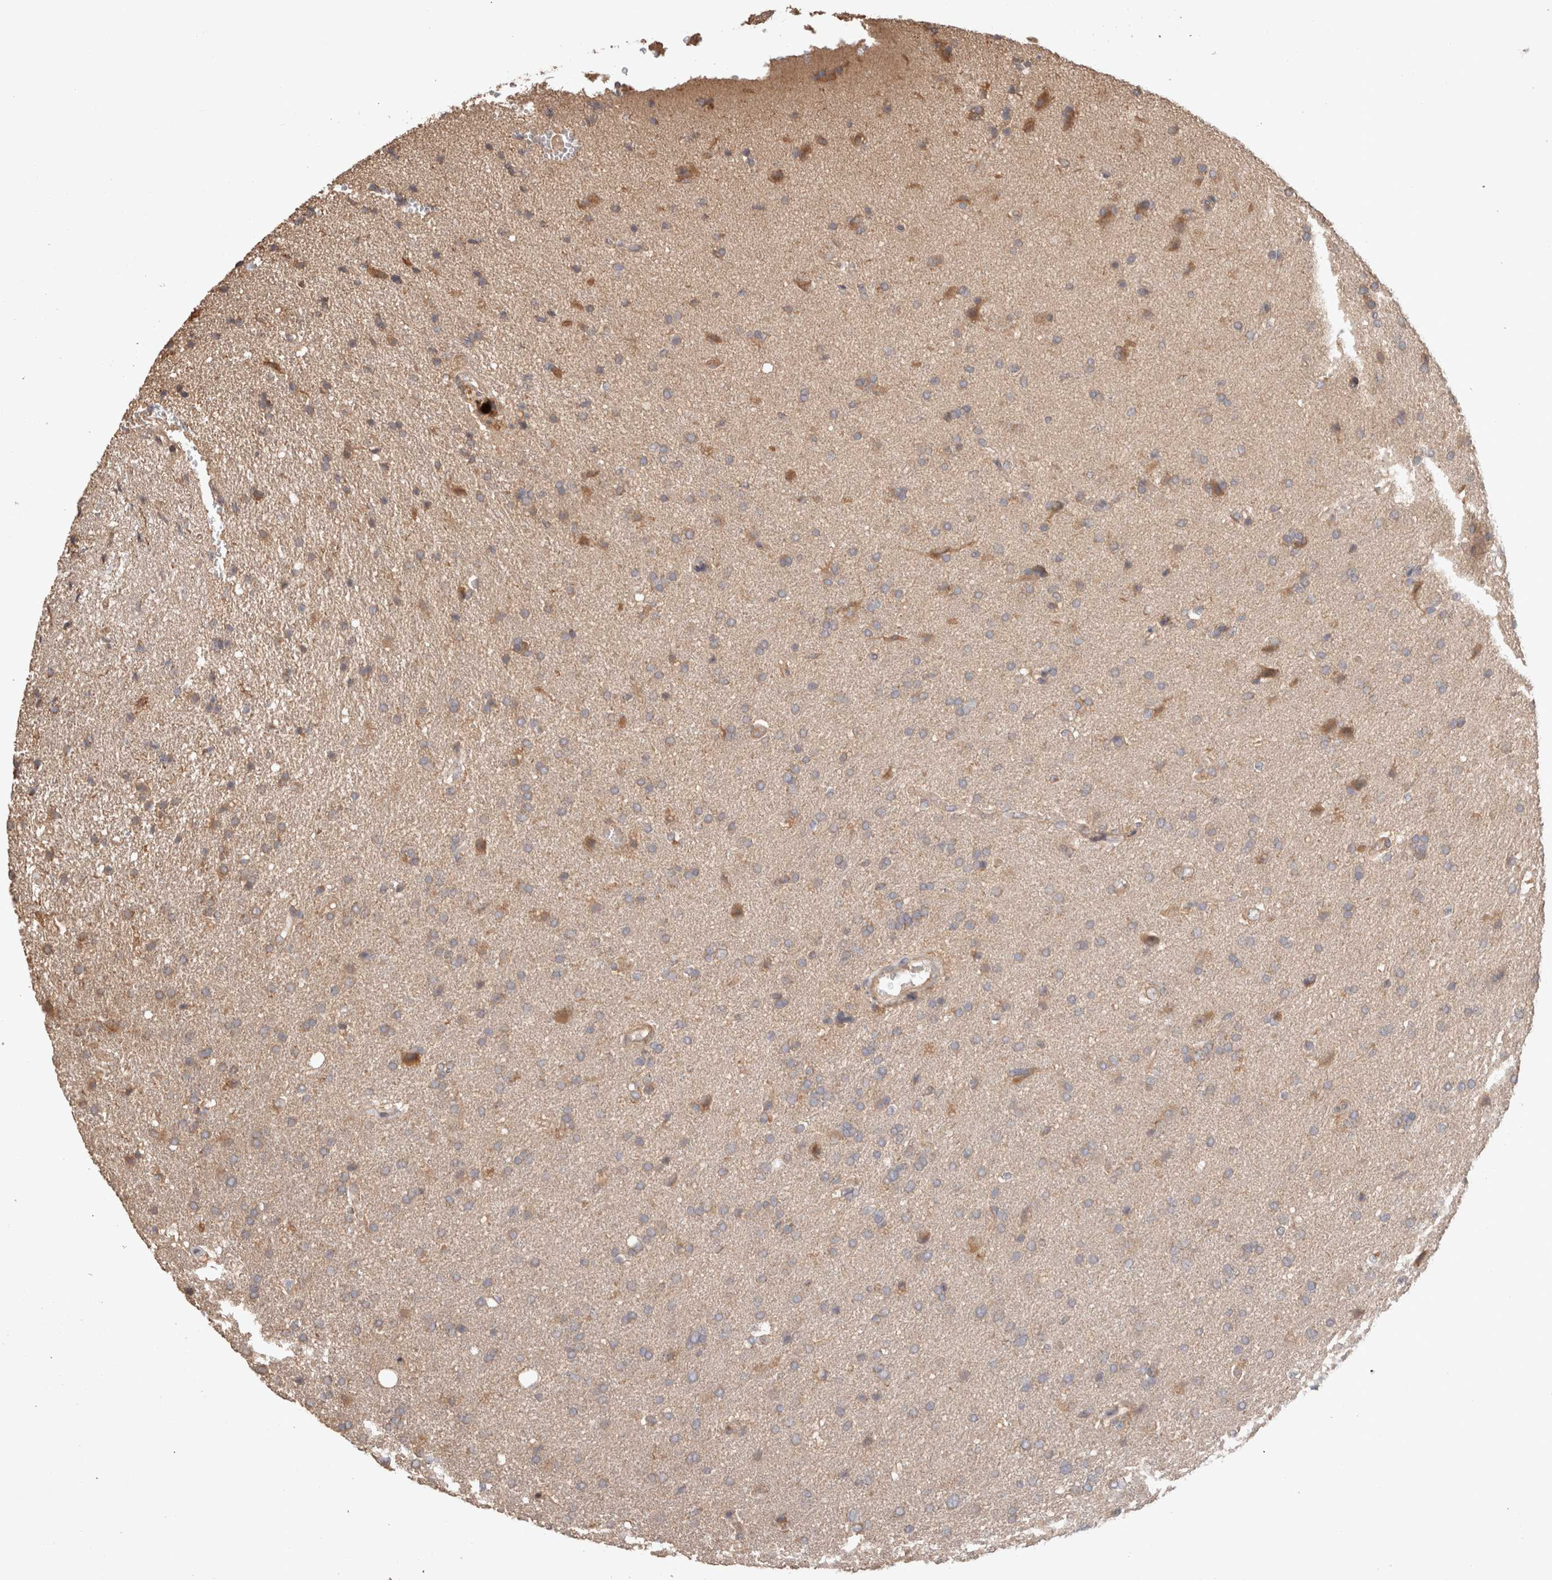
{"staining": {"intensity": "weak", "quantity": ">75%", "location": "cytoplasmic/membranous"}, "tissue": "glioma", "cell_type": "Tumor cells", "image_type": "cancer", "snomed": [{"axis": "morphology", "description": "Glioma, malignant, High grade"}, {"axis": "topography", "description": "Brain"}], "caption": "Glioma stained with immunohistochemistry exhibits weak cytoplasmic/membranous expression in about >75% of tumor cells.", "gene": "HROB", "patient": {"sex": "male", "age": 72}}